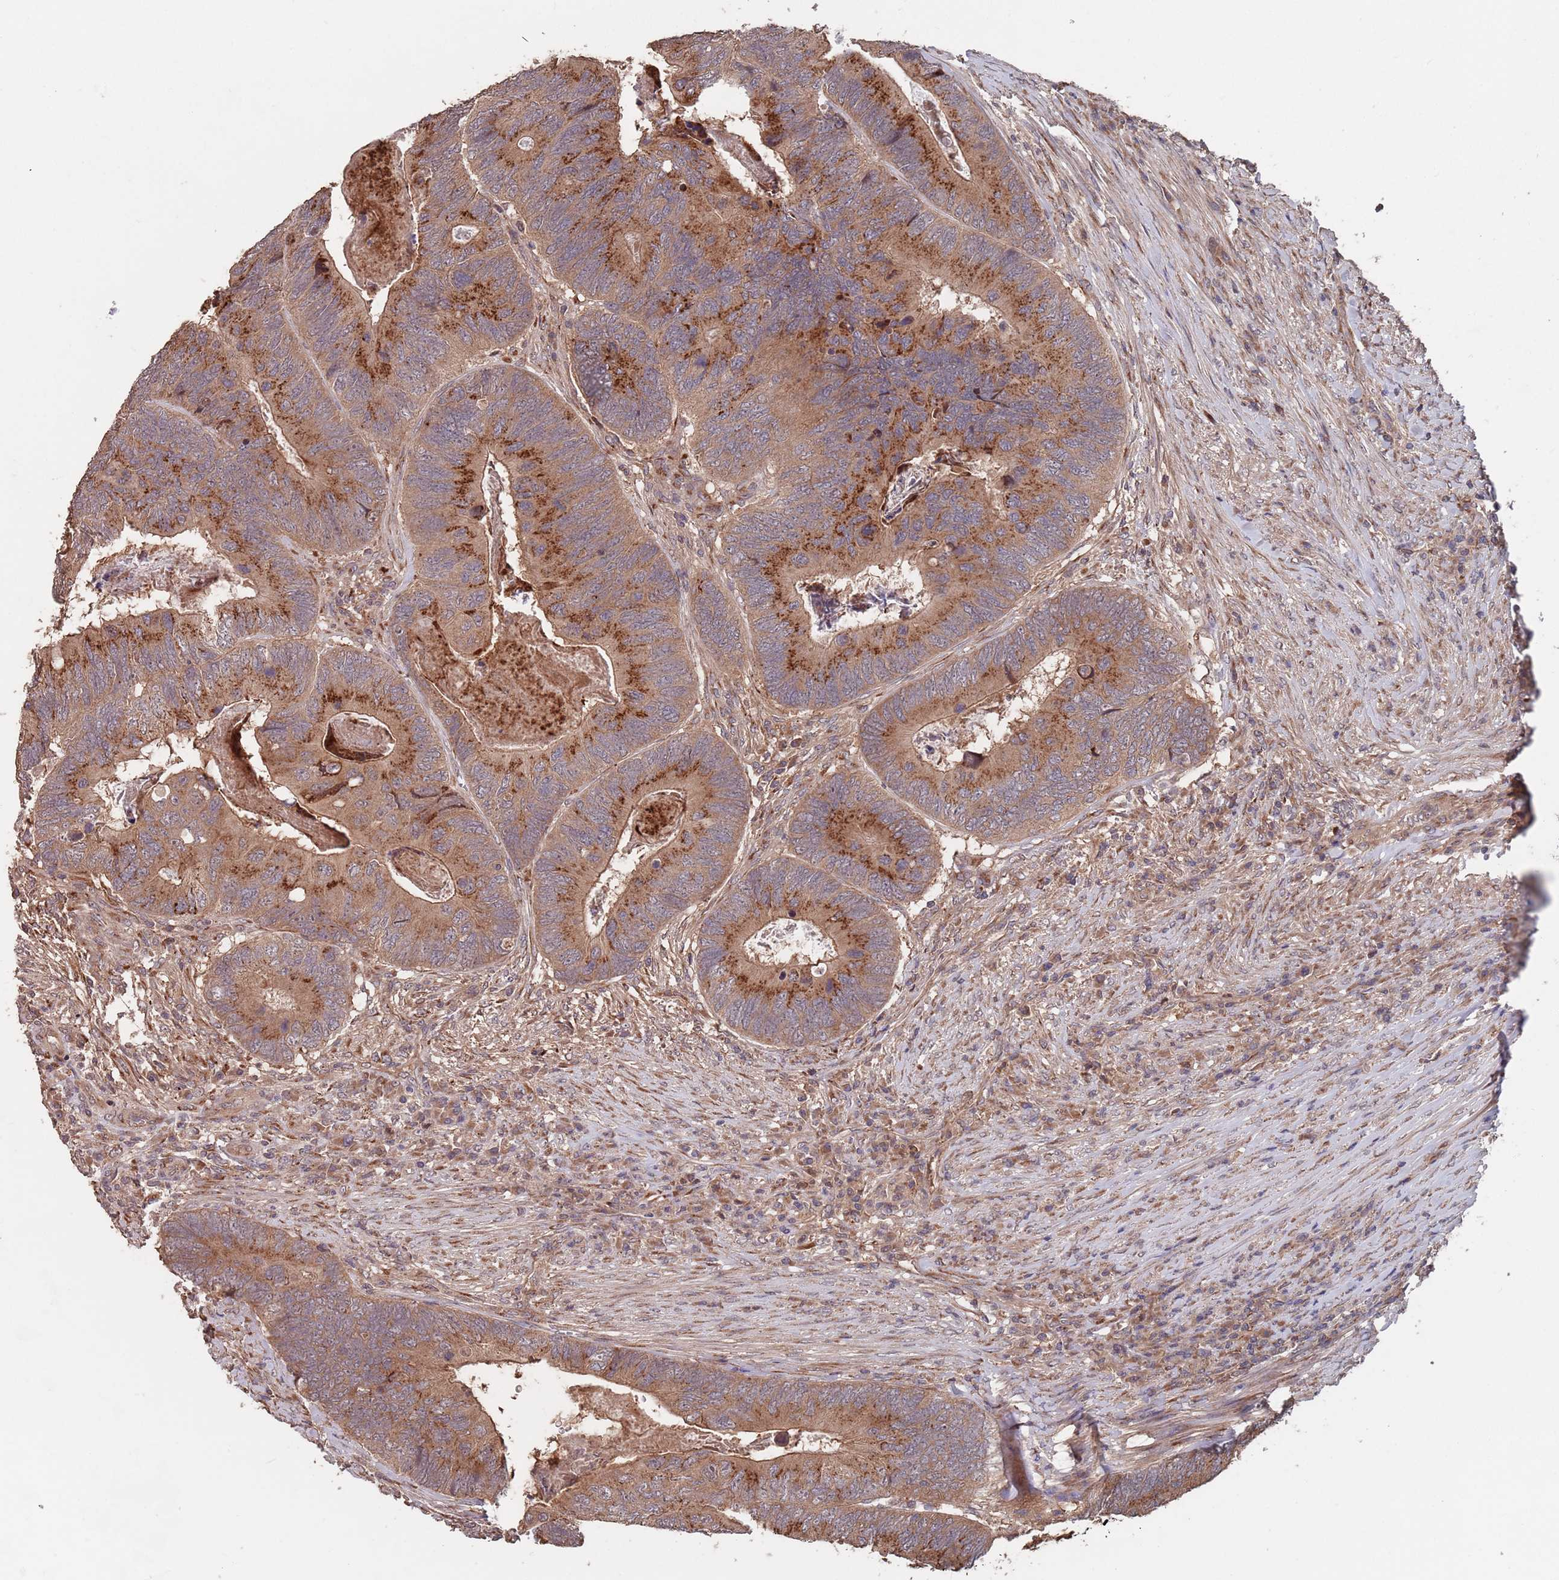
{"staining": {"intensity": "moderate", "quantity": ">75%", "location": "cytoplasmic/membranous"}, "tissue": "colorectal cancer", "cell_type": "Tumor cells", "image_type": "cancer", "snomed": [{"axis": "morphology", "description": "Adenocarcinoma, NOS"}, {"axis": "topography", "description": "Colon"}], "caption": "Immunohistochemical staining of colorectal cancer demonstrates moderate cytoplasmic/membranous protein positivity in approximately >75% of tumor cells.", "gene": "UNC45A", "patient": {"sex": "female", "age": 67}}